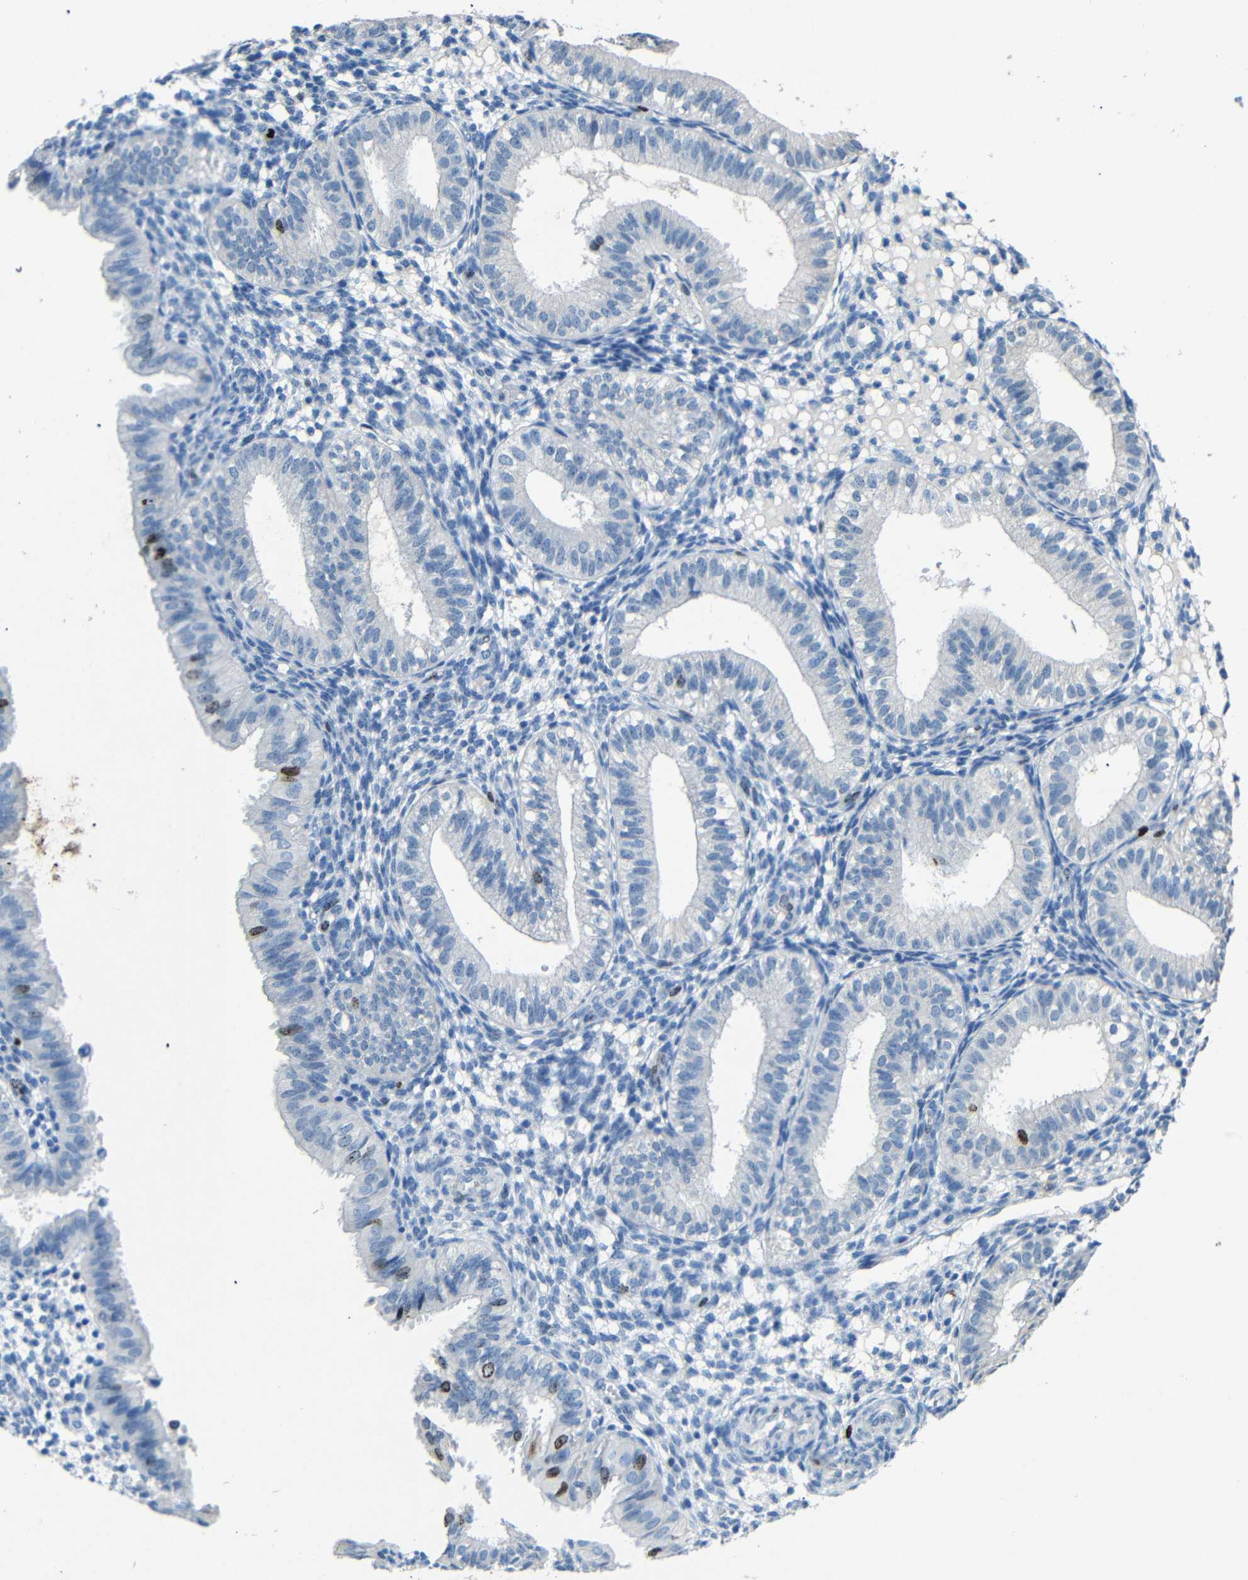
{"staining": {"intensity": "negative", "quantity": "none", "location": "none"}, "tissue": "endometrium", "cell_type": "Cells in endometrial stroma", "image_type": "normal", "snomed": [{"axis": "morphology", "description": "Normal tissue, NOS"}, {"axis": "topography", "description": "Endometrium"}], "caption": "This is an immunohistochemistry histopathology image of unremarkable human endometrium. There is no staining in cells in endometrial stroma.", "gene": "INCENP", "patient": {"sex": "female", "age": 39}}